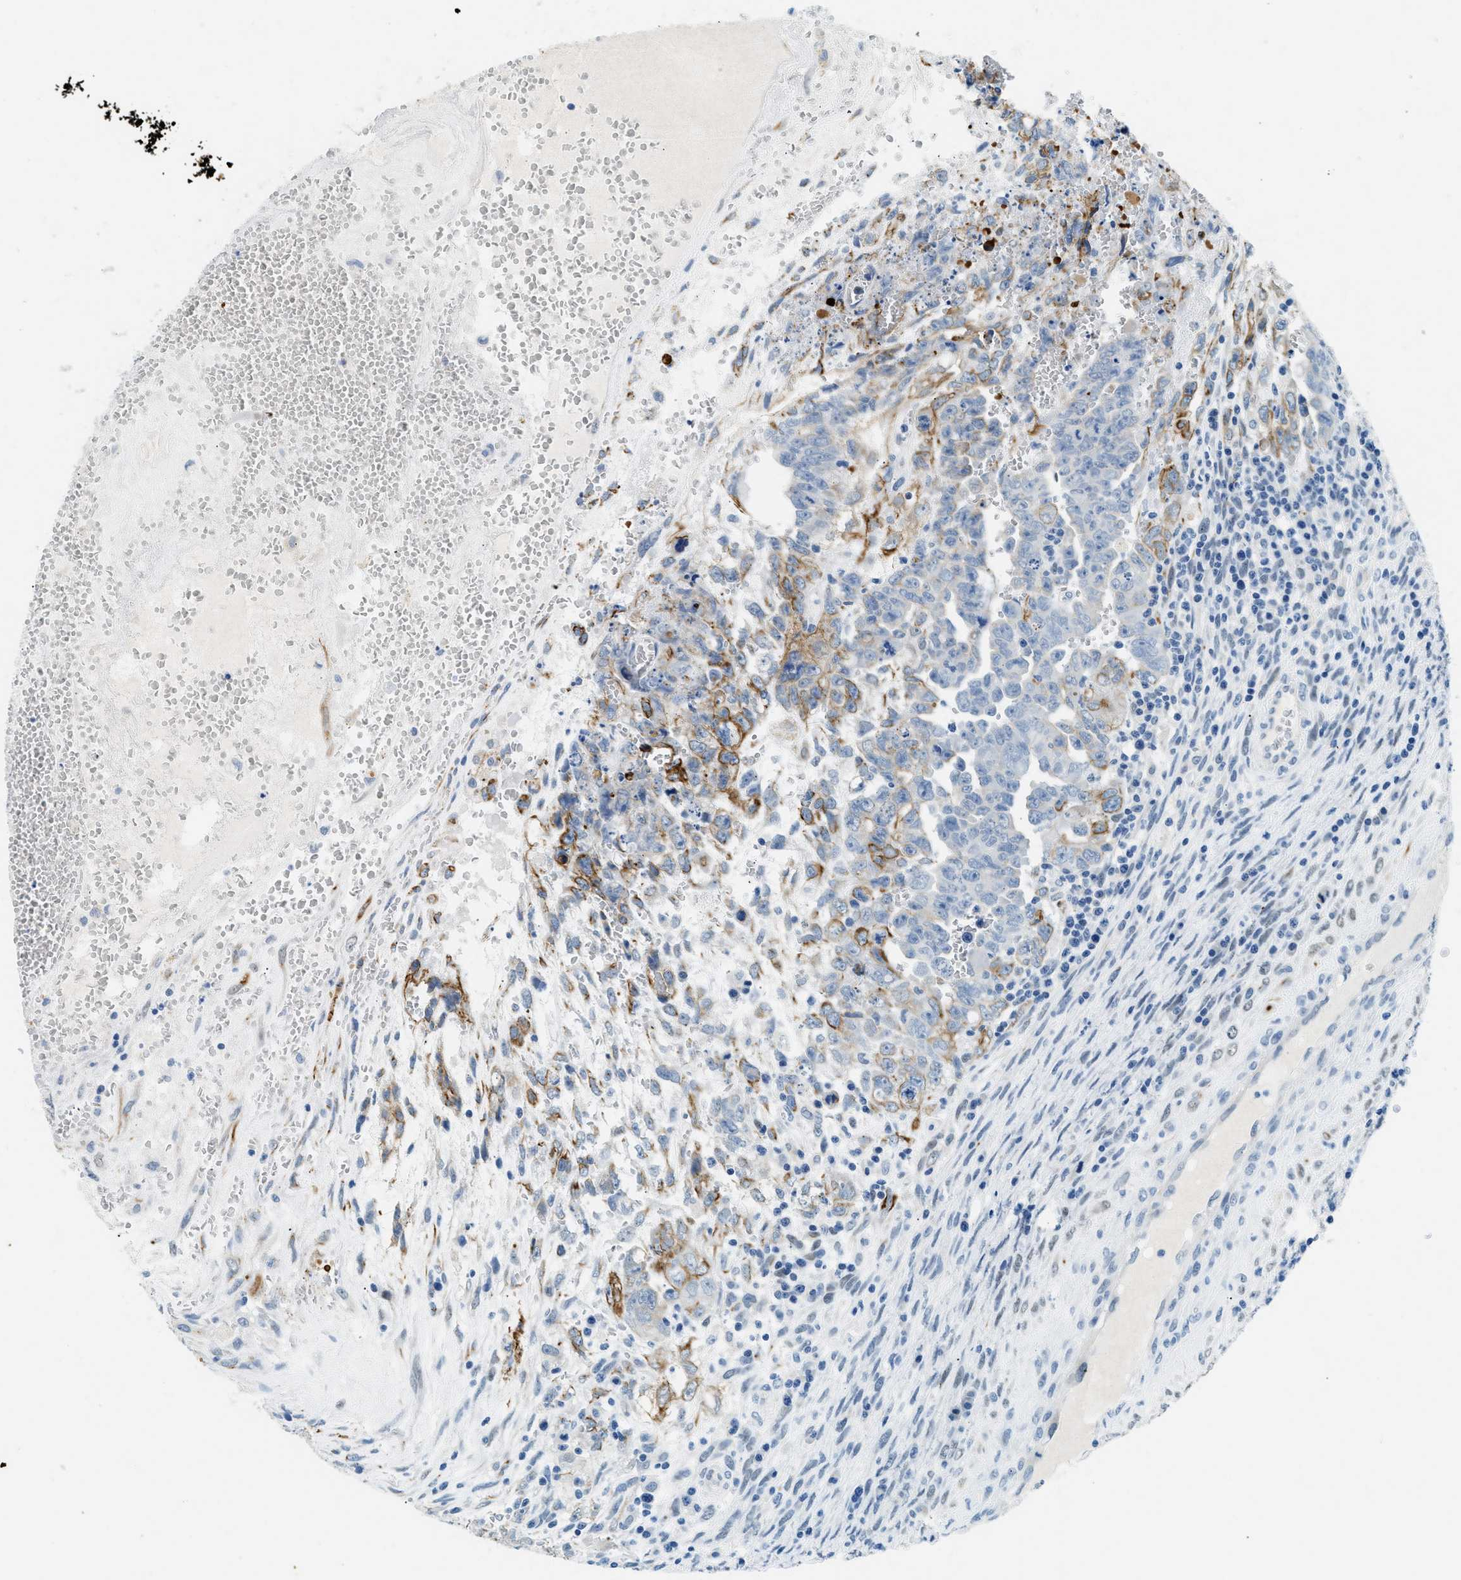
{"staining": {"intensity": "moderate", "quantity": "<25%", "location": "cytoplasmic/membranous"}, "tissue": "testis cancer", "cell_type": "Tumor cells", "image_type": "cancer", "snomed": [{"axis": "morphology", "description": "Carcinoma, Embryonal, NOS"}, {"axis": "topography", "description": "Testis"}], "caption": "Immunohistochemistry image of testis cancer stained for a protein (brown), which displays low levels of moderate cytoplasmic/membranous positivity in about <25% of tumor cells.", "gene": "CFAP20", "patient": {"sex": "male", "age": 28}}